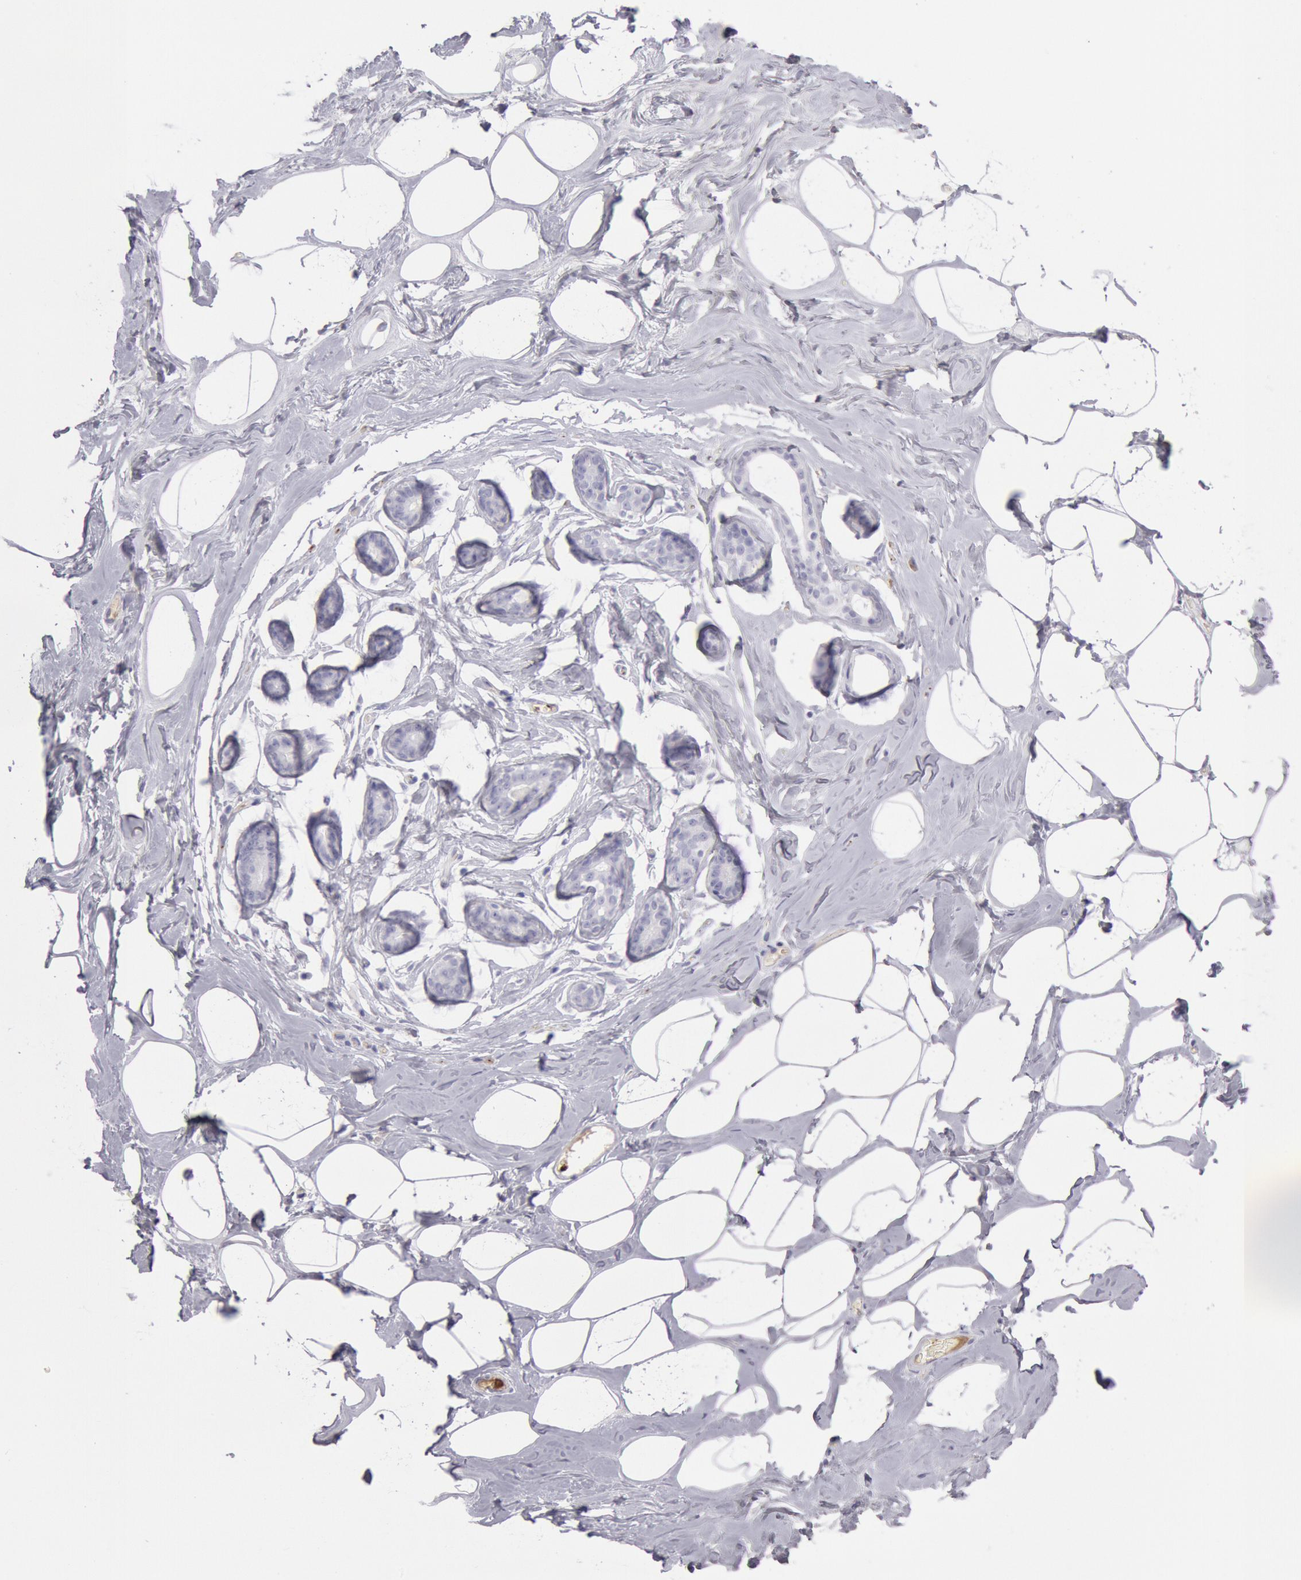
{"staining": {"intensity": "negative", "quantity": "none", "location": "none"}, "tissue": "breast", "cell_type": "Adipocytes", "image_type": "normal", "snomed": [{"axis": "morphology", "description": "Normal tissue, NOS"}, {"axis": "morphology", "description": "Fibrosis, NOS"}, {"axis": "topography", "description": "Breast"}], "caption": "The photomicrograph exhibits no staining of adipocytes in normal breast. Brightfield microscopy of IHC stained with DAB (3,3'-diaminobenzidine) (brown) and hematoxylin (blue), captured at high magnification.", "gene": "FCN1", "patient": {"sex": "female", "age": 39}}